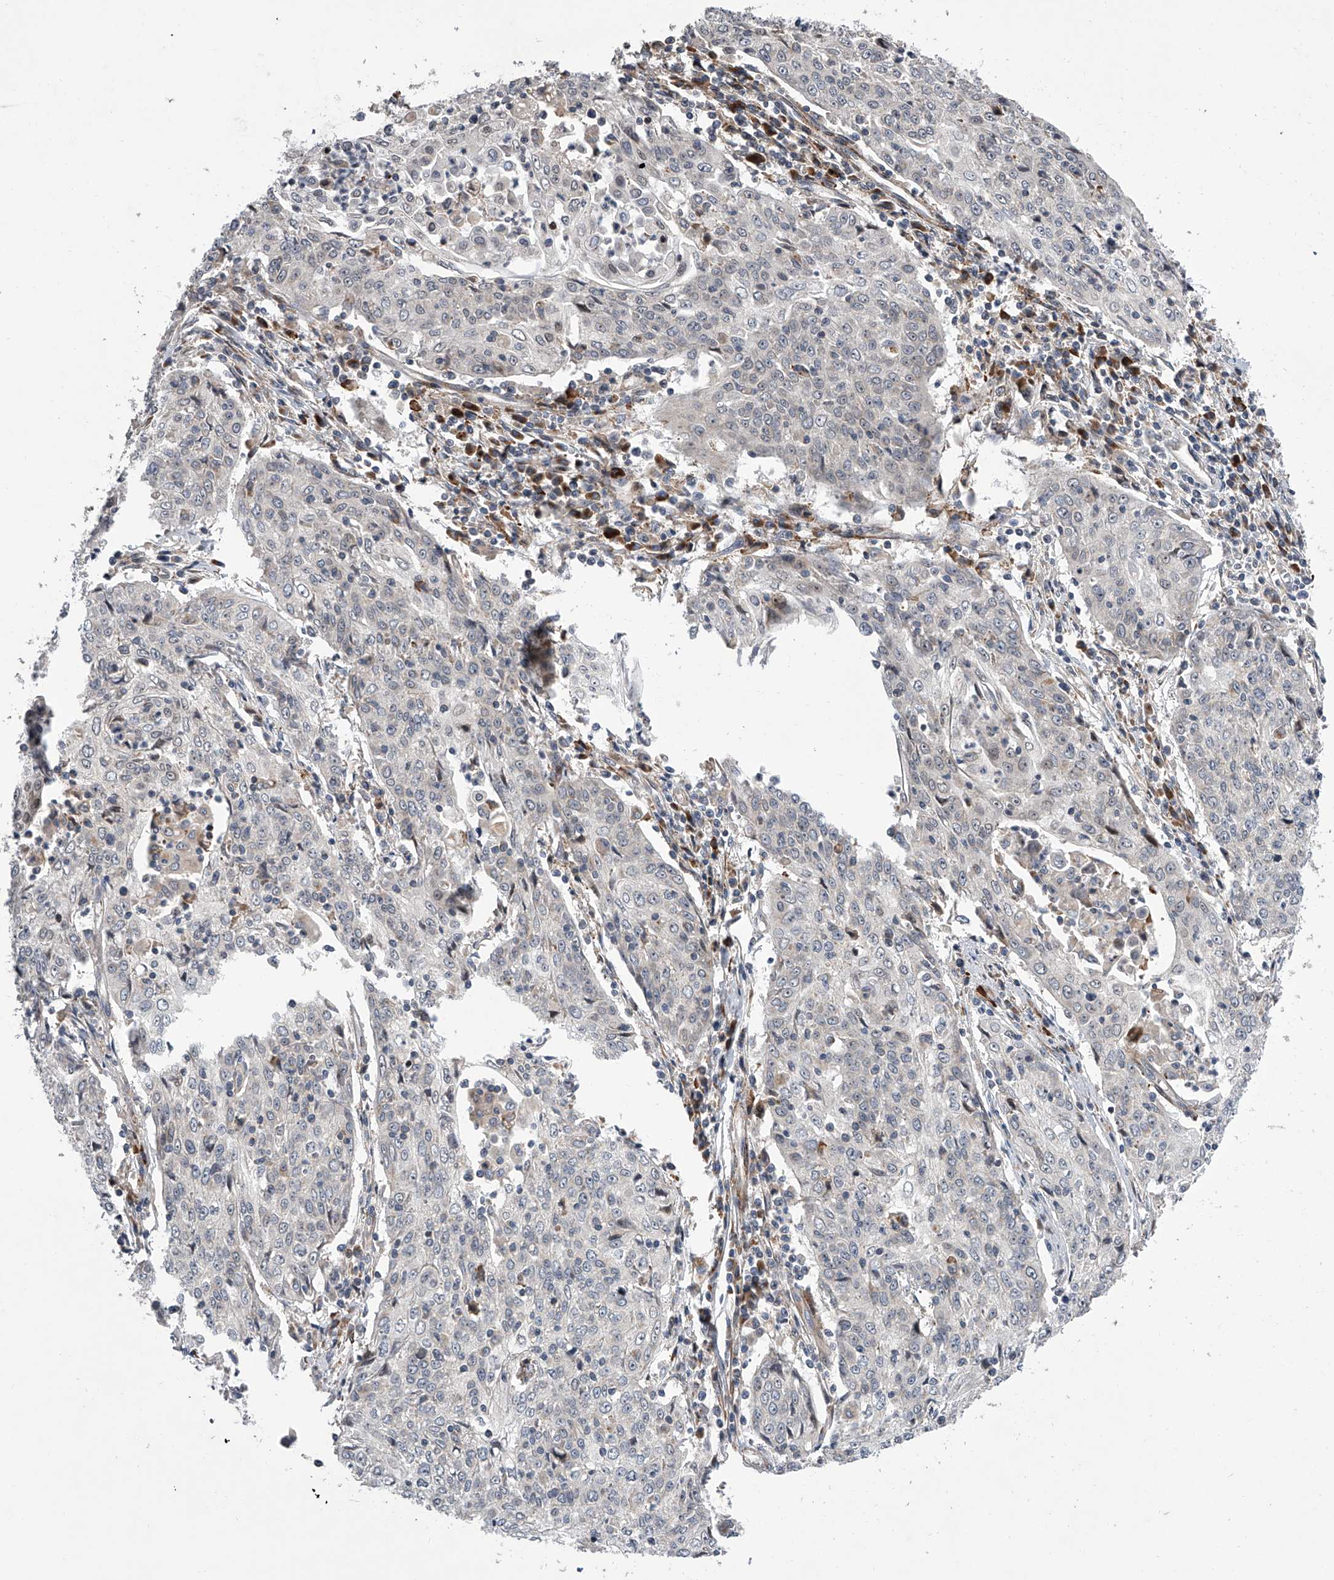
{"staining": {"intensity": "negative", "quantity": "none", "location": "none"}, "tissue": "cervical cancer", "cell_type": "Tumor cells", "image_type": "cancer", "snomed": [{"axis": "morphology", "description": "Squamous cell carcinoma, NOS"}, {"axis": "topography", "description": "Cervix"}], "caption": "High magnification brightfield microscopy of cervical cancer (squamous cell carcinoma) stained with DAB (3,3'-diaminobenzidine) (brown) and counterstained with hematoxylin (blue): tumor cells show no significant positivity.", "gene": "DLGAP2", "patient": {"sex": "female", "age": 48}}